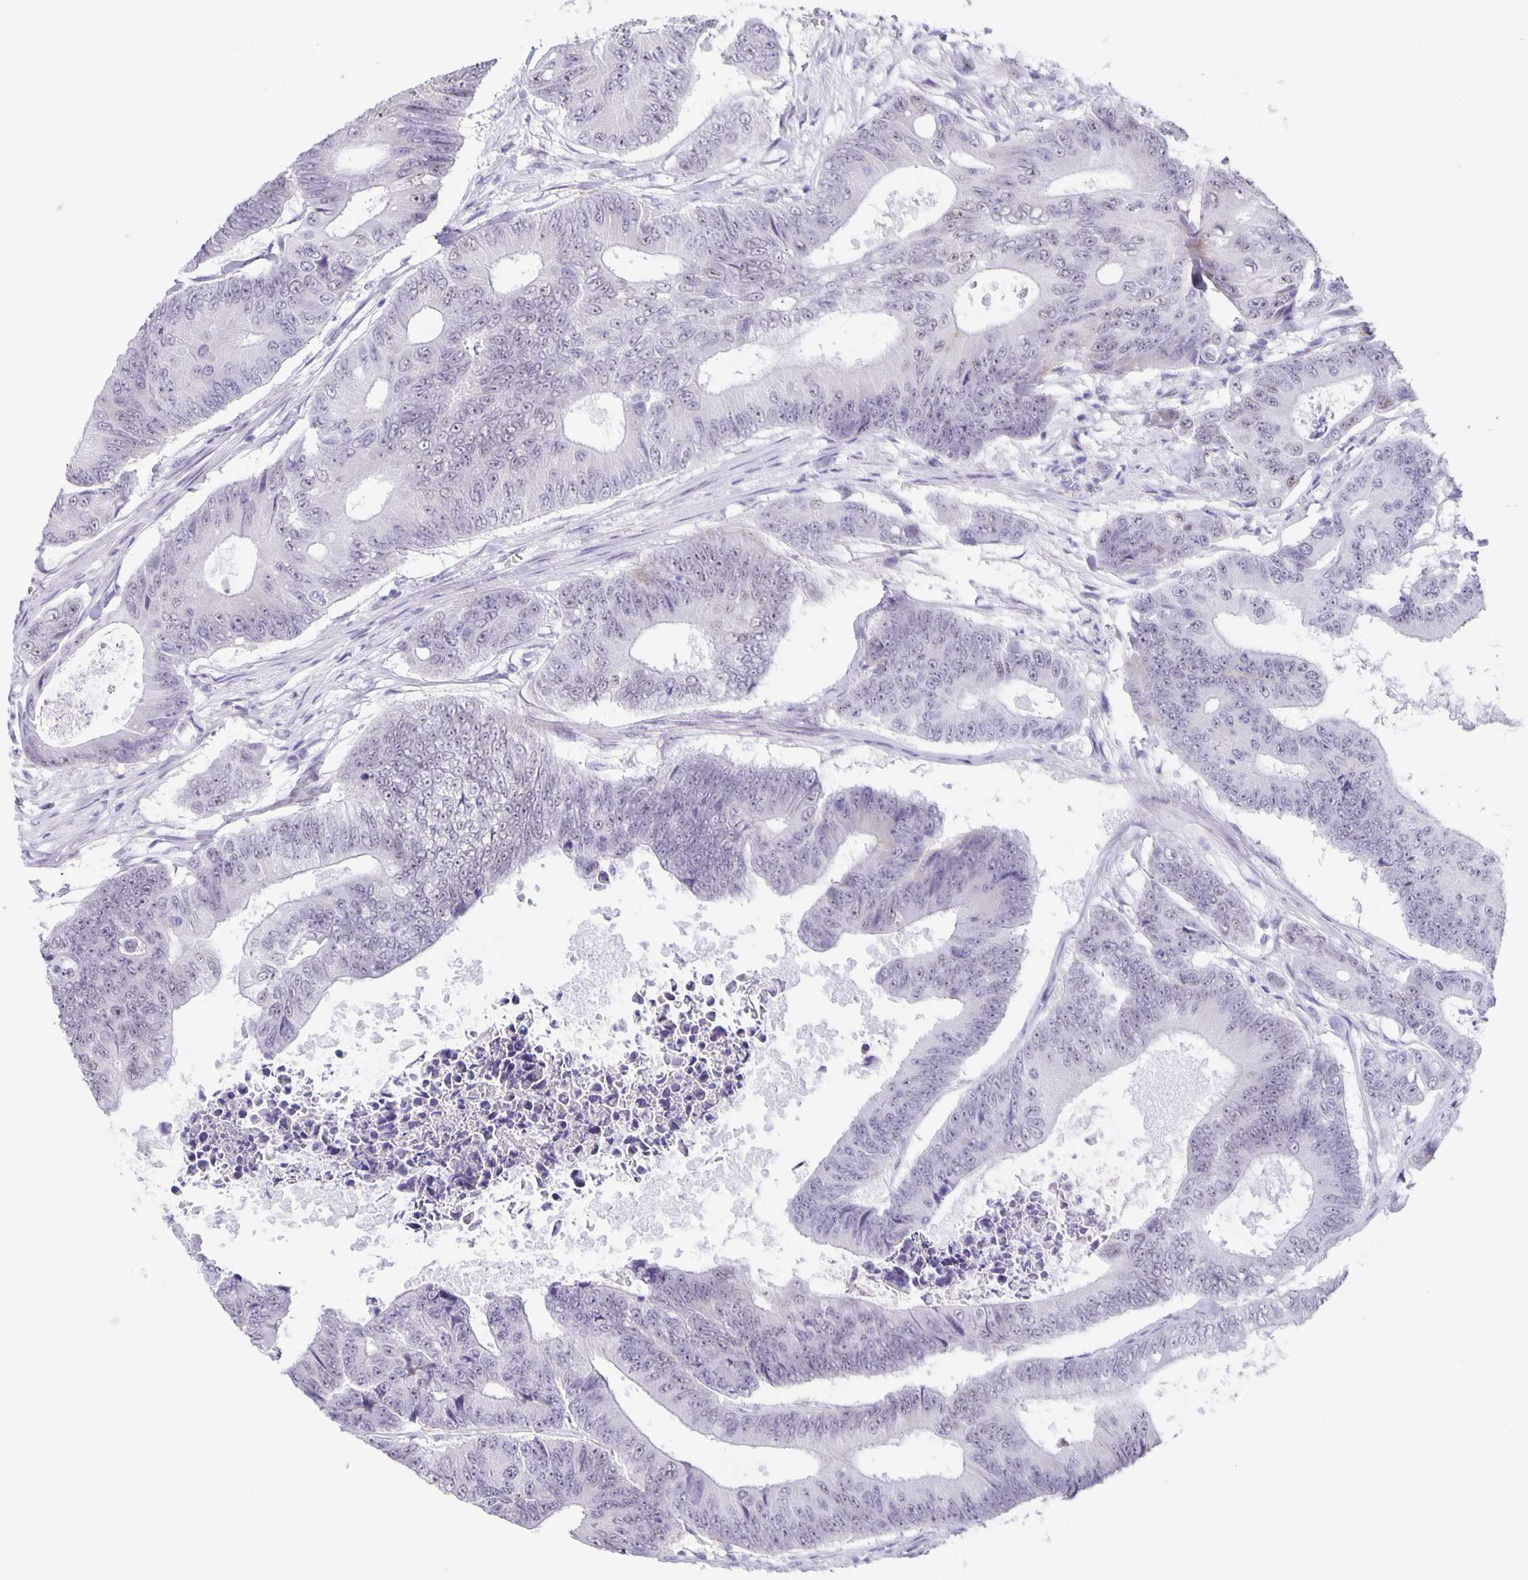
{"staining": {"intensity": "negative", "quantity": "none", "location": "none"}, "tissue": "colorectal cancer", "cell_type": "Tumor cells", "image_type": "cancer", "snomed": [{"axis": "morphology", "description": "Adenocarcinoma, NOS"}, {"axis": "topography", "description": "Colon"}], "caption": "Micrograph shows no significant protein positivity in tumor cells of colorectal adenocarcinoma.", "gene": "PHRF1", "patient": {"sex": "female", "age": 48}}